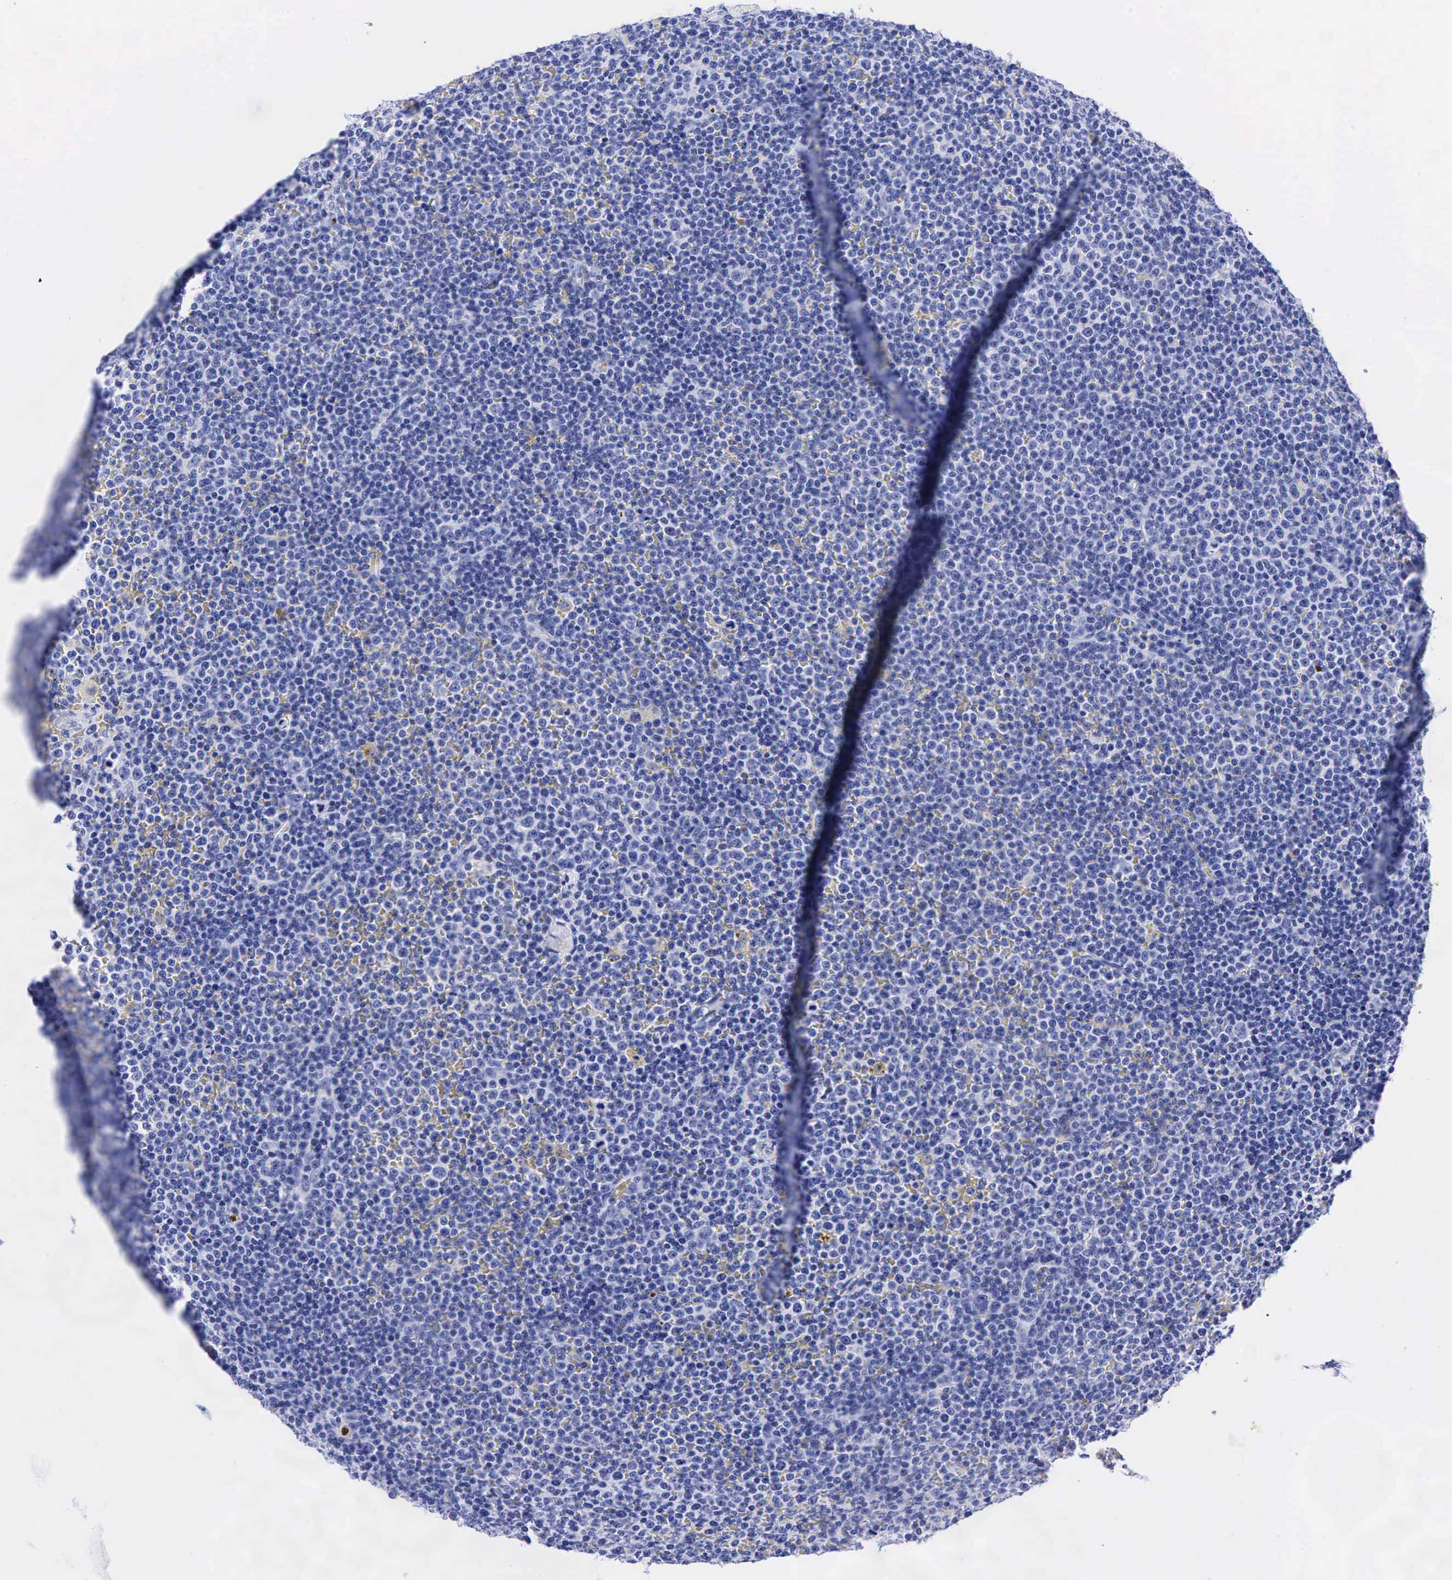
{"staining": {"intensity": "negative", "quantity": "none", "location": "none"}, "tissue": "lymphoma", "cell_type": "Tumor cells", "image_type": "cancer", "snomed": [{"axis": "morphology", "description": "Malignant lymphoma, non-Hodgkin's type, Low grade"}, {"axis": "topography", "description": "Lymph node"}], "caption": "There is no significant positivity in tumor cells of lymphoma.", "gene": "CHGA", "patient": {"sex": "male", "age": 50}}